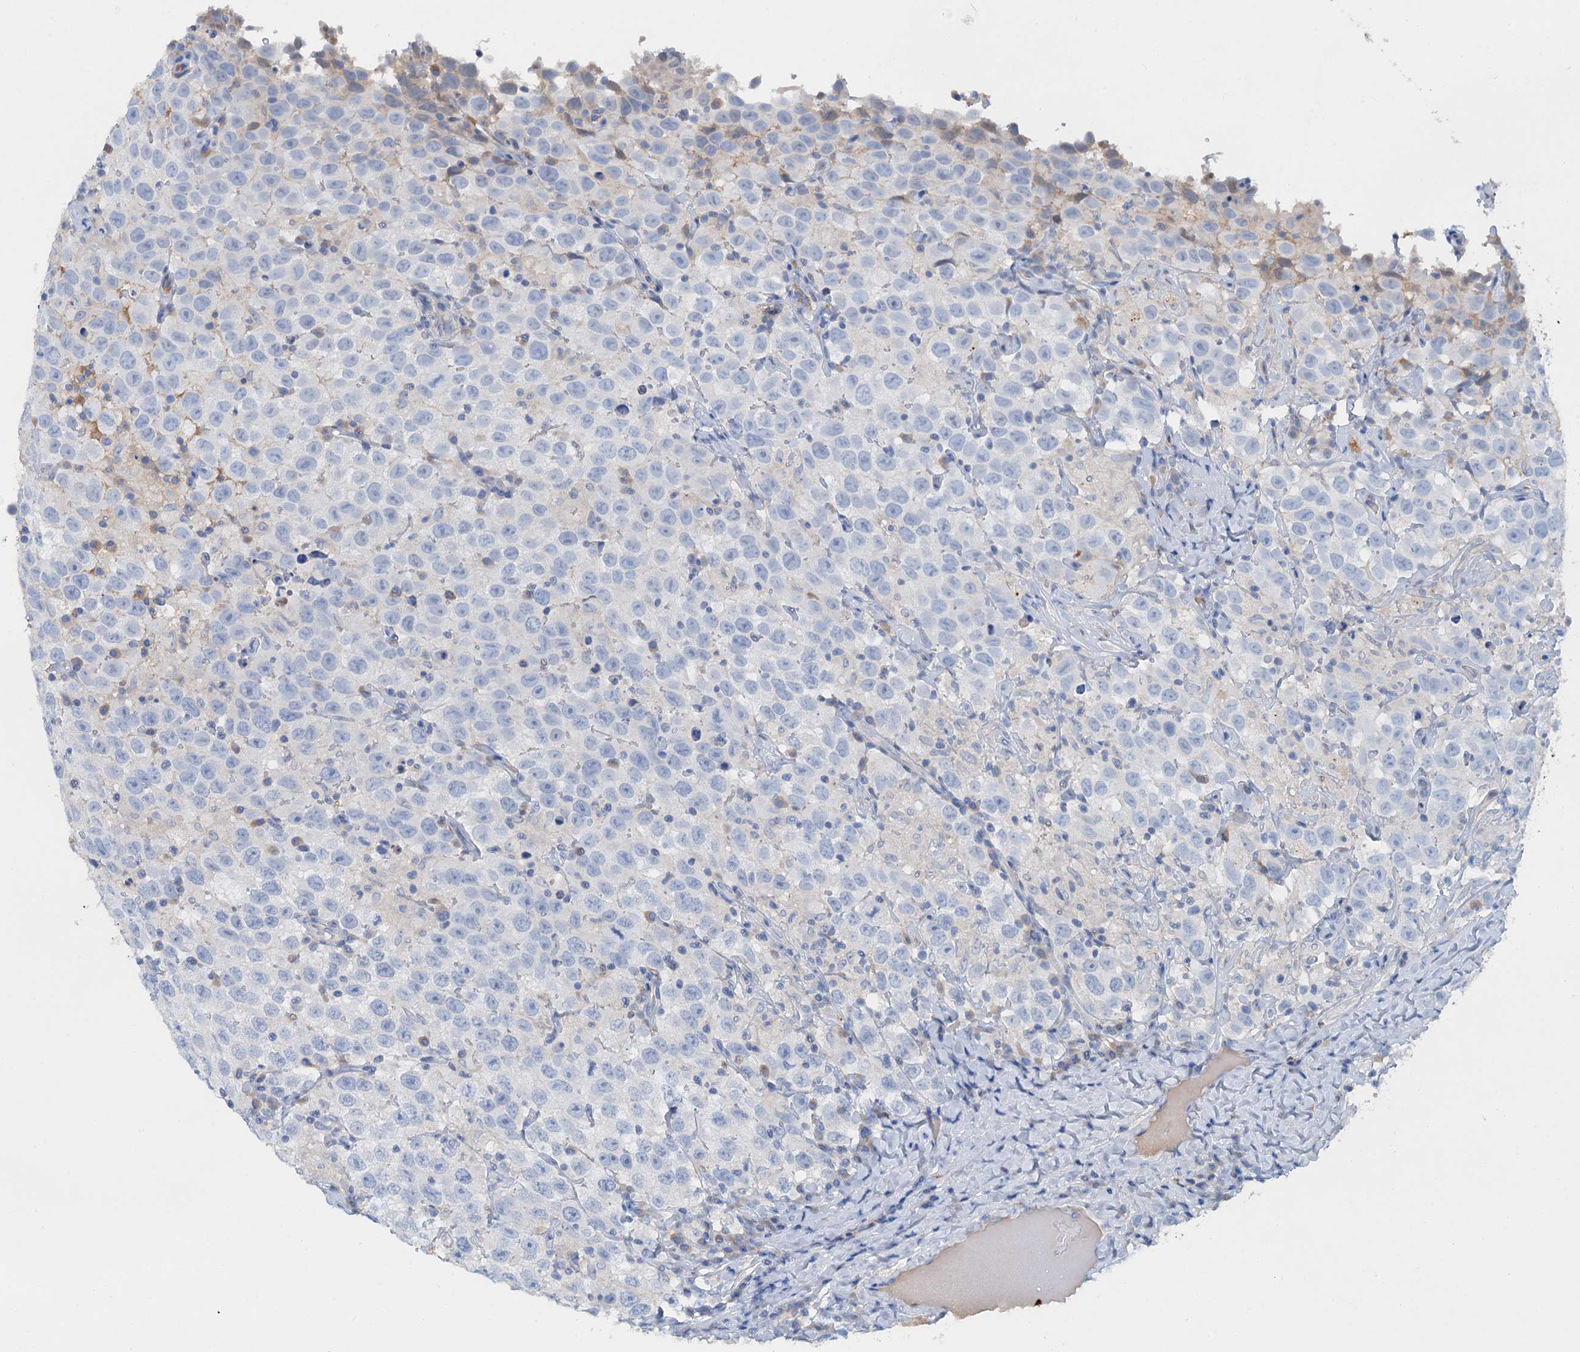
{"staining": {"intensity": "negative", "quantity": "none", "location": "none"}, "tissue": "testis cancer", "cell_type": "Tumor cells", "image_type": "cancer", "snomed": [{"axis": "morphology", "description": "Seminoma, NOS"}, {"axis": "topography", "description": "Testis"}], "caption": "Seminoma (testis) was stained to show a protein in brown. There is no significant positivity in tumor cells.", "gene": "OTOA", "patient": {"sex": "male", "age": 41}}